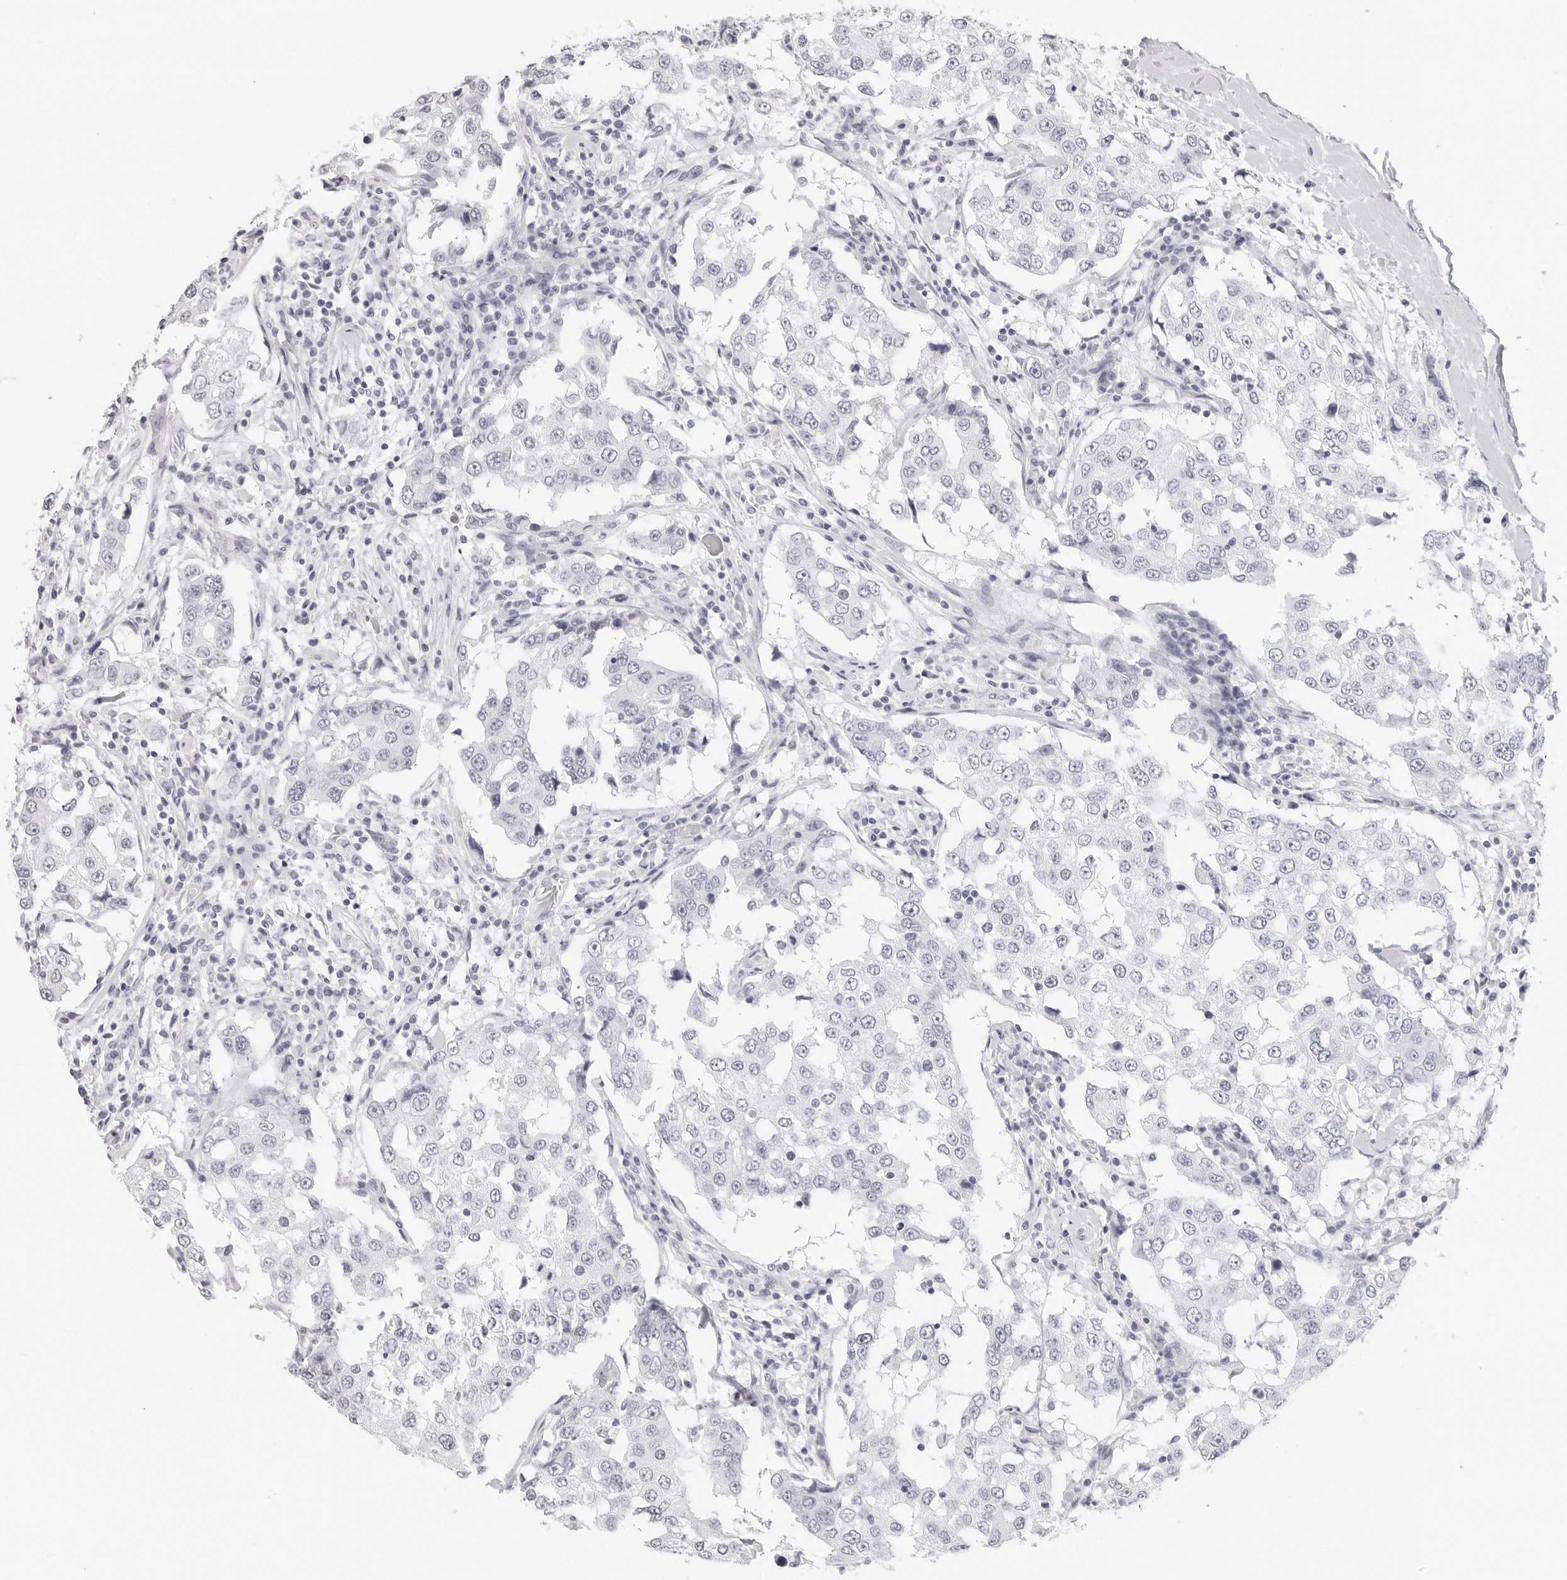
{"staining": {"intensity": "negative", "quantity": "none", "location": "none"}, "tissue": "breast cancer", "cell_type": "Tumor cells", "image_type": "cancer", "snomed": [{"axis": "morphology", "description": "Duct carcinoma"}, {"axis": "topography", "description": "Breast"}], "caption": "A histopathology image of breast intraductal carcinoma stained for a protein reveals no brown staining in tumor cells.", "gene": "AGMAT", "patient": {"sex": "female", "age": 27}}